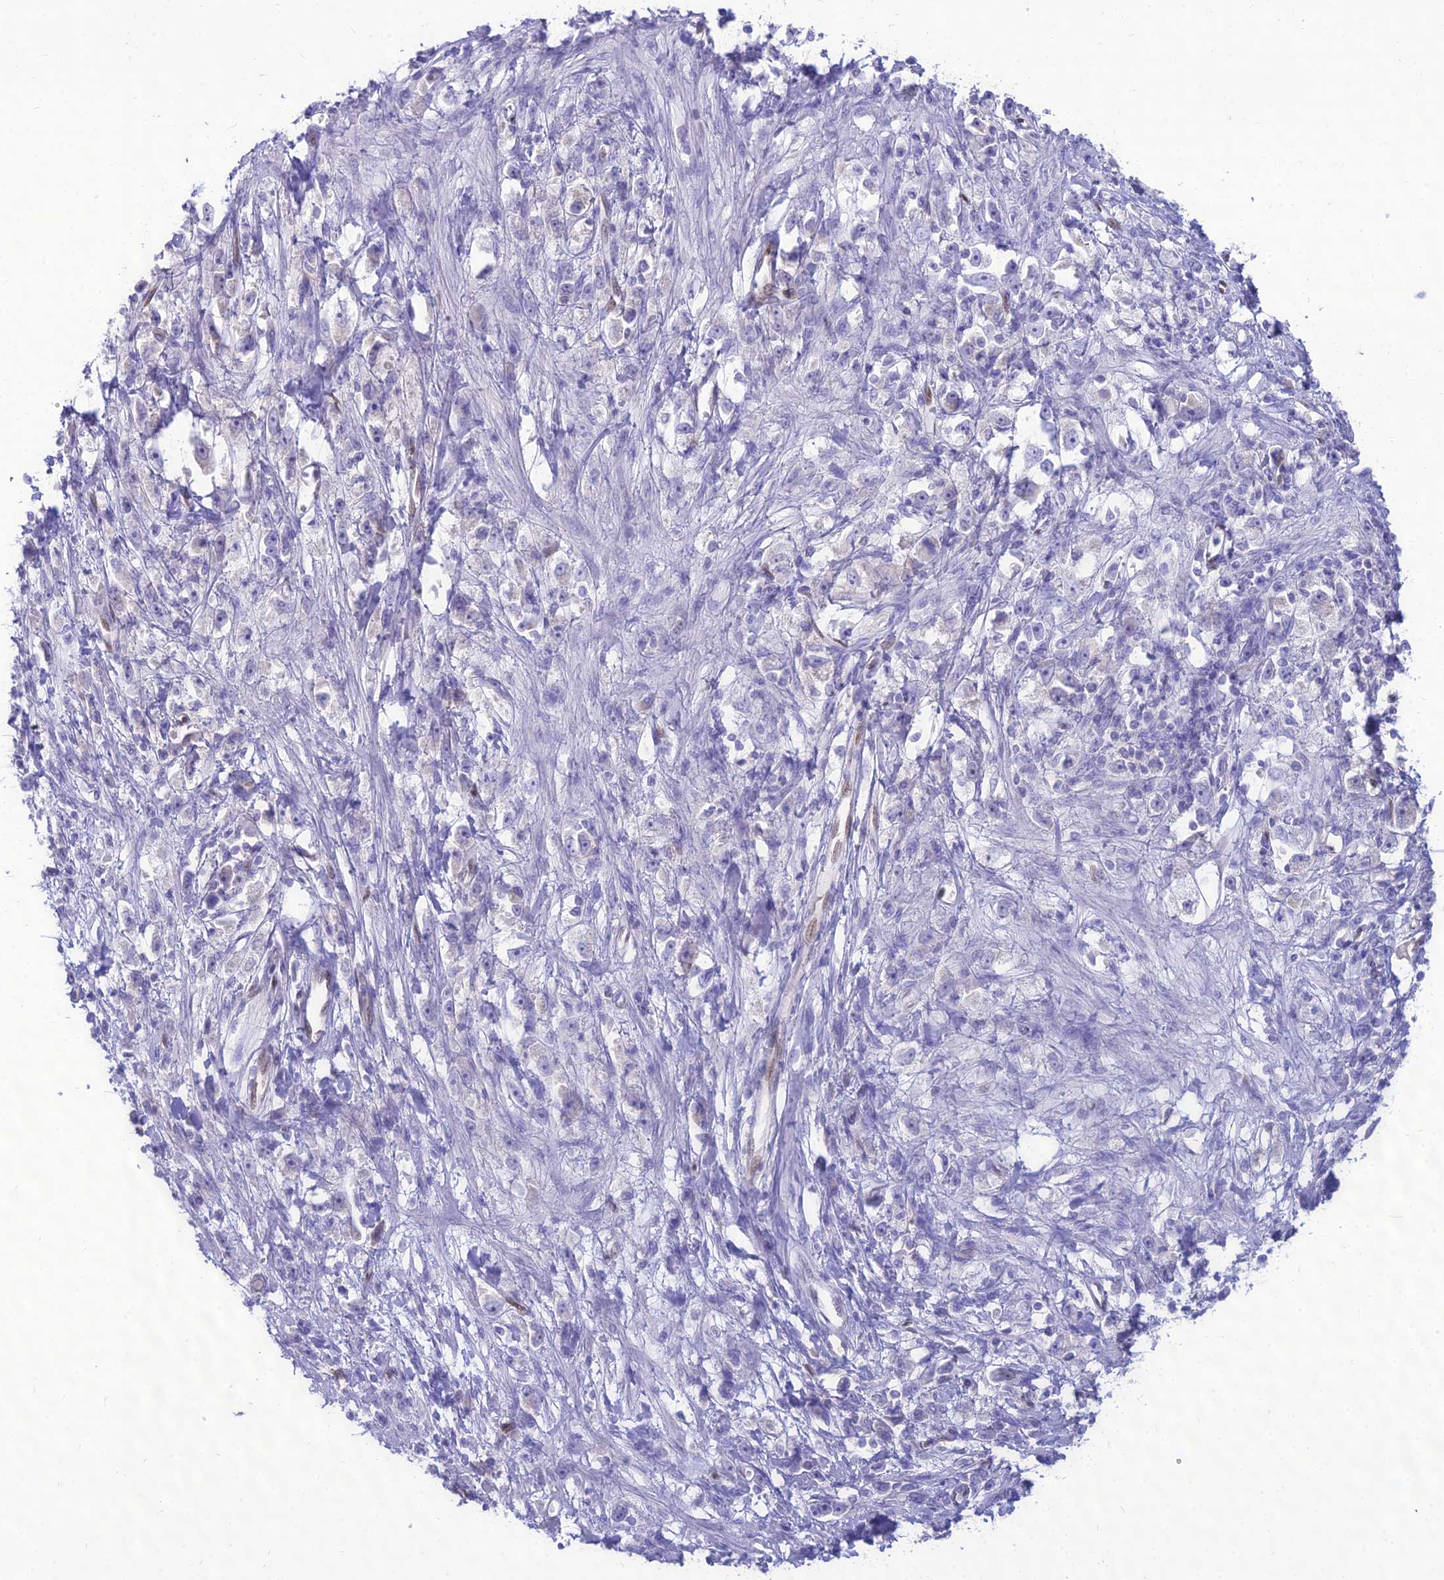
{"staining": {"intensity": "negative", "quantity": "none", "location": "none"}, "tissue": "stomach cancer", "cell_type": "Tumor cells", "image_type": "cancer", "snomed": [{"axis": "morphology", "description": "Adenocarcinoma, NOS"}, {"axis": "topography", "description": "Stomach"}], "caption": "Tumor cells are negative for protein expression in human adenocarcinoma (stomach).", "gene": "NOVA2", "patient": {"sex": "female", "age": 59}}